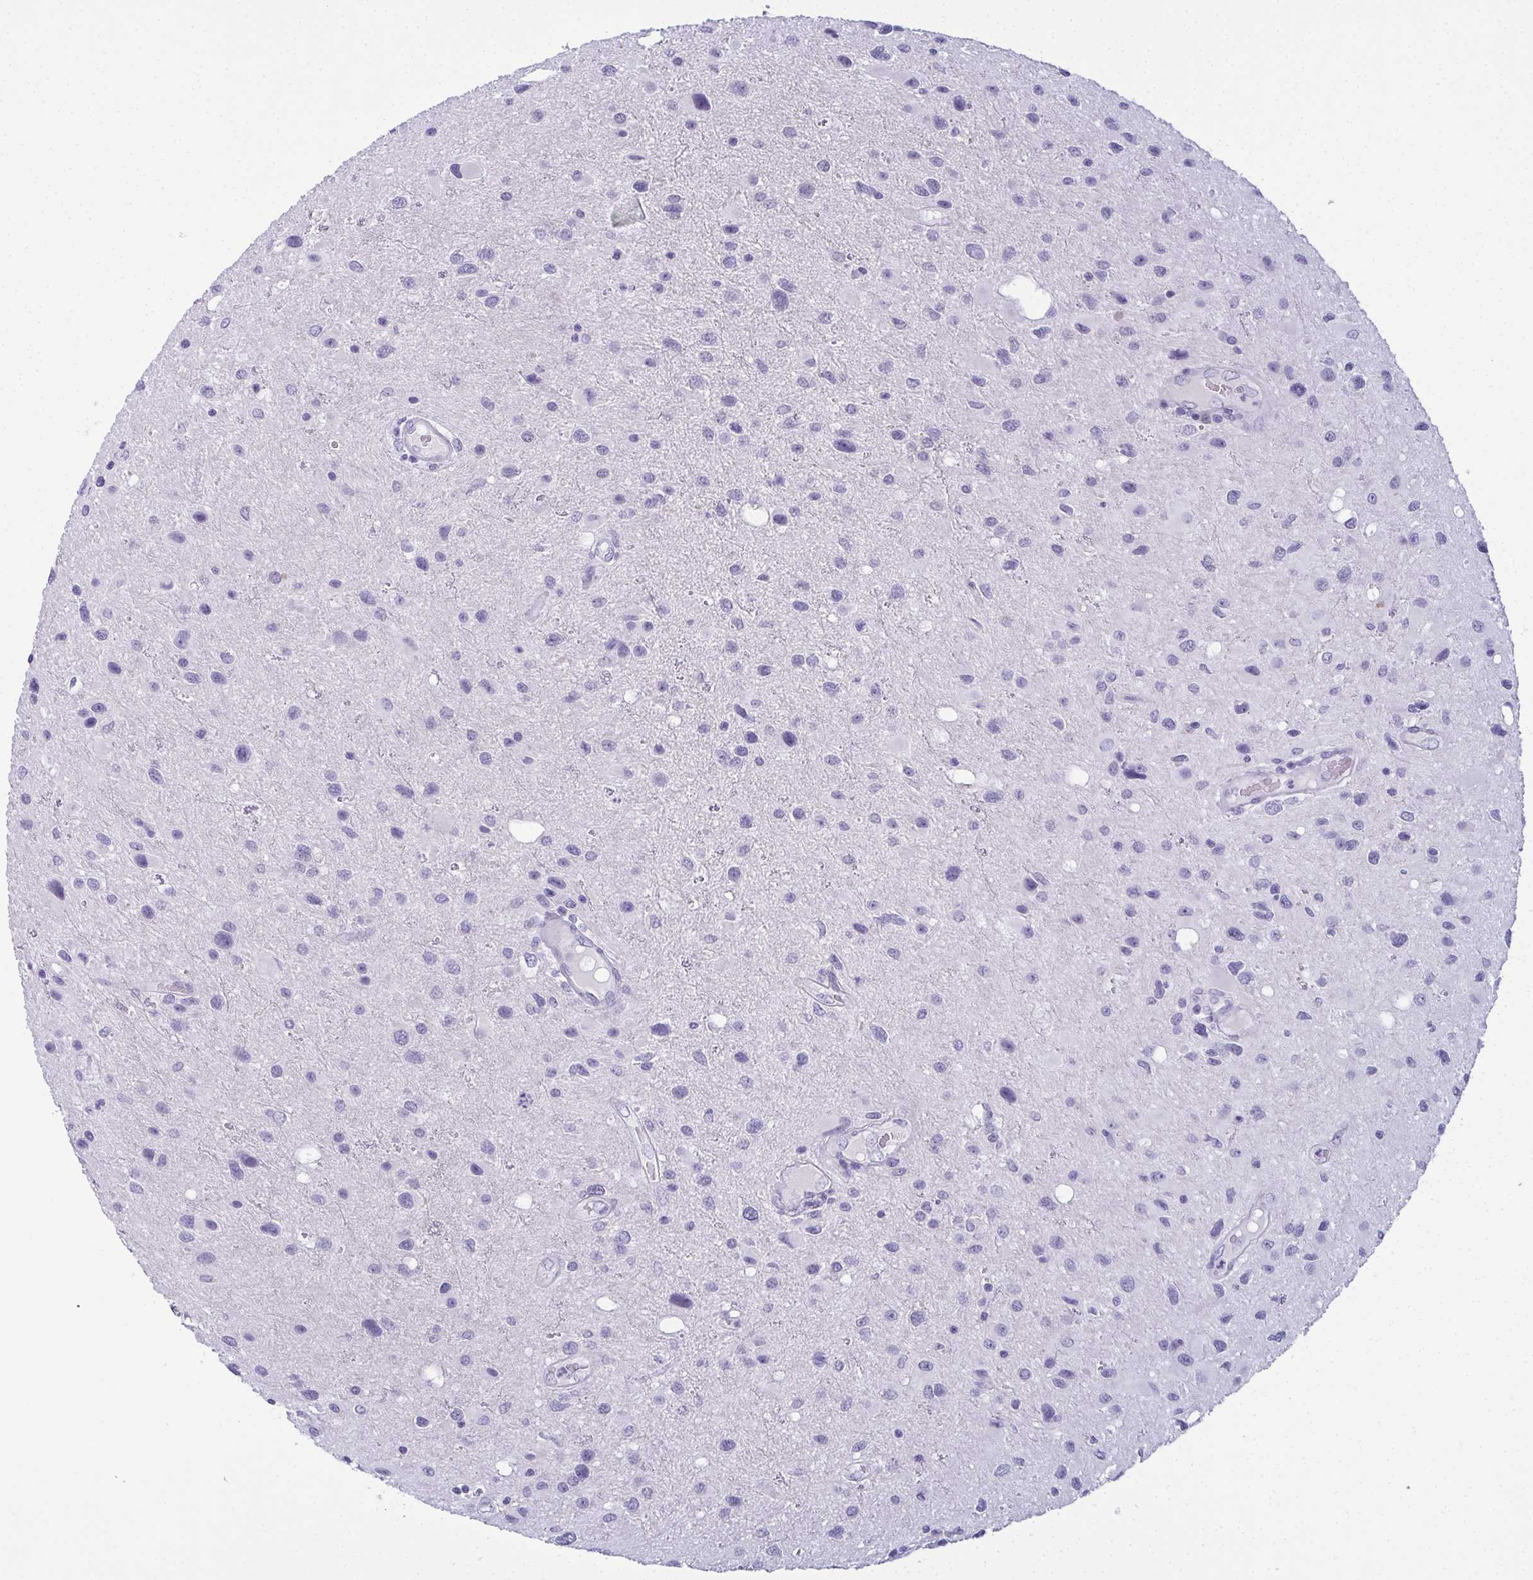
{"staining": {"intensity": "negative", "quantity": "none", "location": "none"}, "tissue": "glioma", "cell_type": "Tumor cells", "image_type": "cancer", "snomed": [{"axis": "morphology", "description": "Glioma, malignant, Low grade"}, {"axis": "topography", "description": "Brain"}], "caption": "Micrograph shows no significant protein expression in tumor cells of glioma.", "gene": "SLC36A2", "patient": {"sex": "female", "age": 32}}